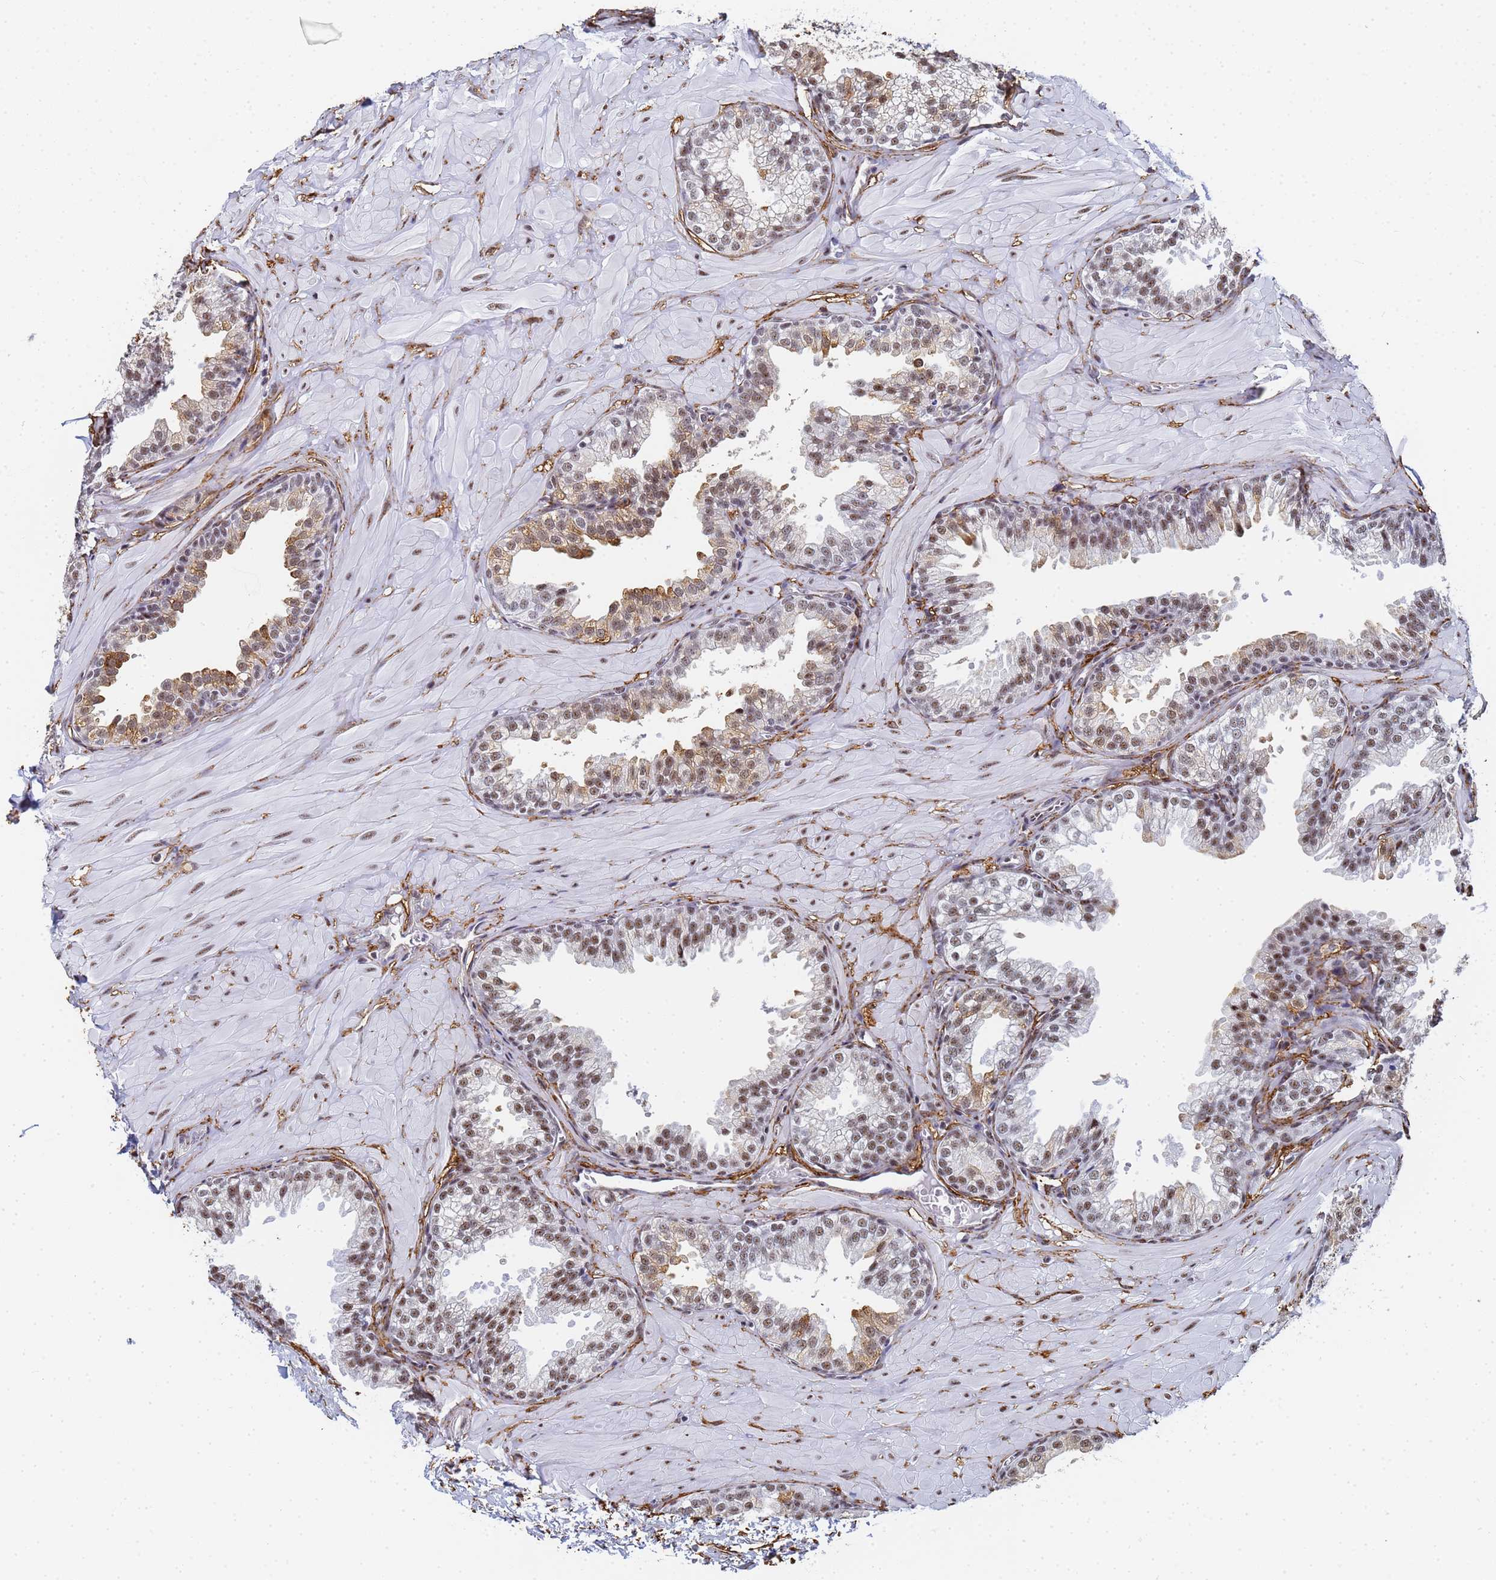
{"staining": {"intensity": "moderate", "quantity": ">75%", "location": "cytoplasmic/membranous,nuclear"}, "tissue": "prostate", "cell_type": "Glandular cells", "image_type": "normal", "snomed": [{"axis": "morphology", "description": "Normal tissue, NOS"}, {"axis": "topography", "description": "Prostate"}, {"axis": "topography", "description": "Peripheral nerve tissue"}], "caption": "Immunohistochemical staining of unremarkable prostate demonstrates >75% levels of moderate cytoplasmic/membranous,nuclear protein staining in about >75% of glandular cells. Using DAB (3,3'-diaminobenzidine) (brown) and hematoxylin (blue) stains, captured at high magnification using brightfield microscopy.", "gene": "PRRT4", "patient": {"sex": "male", "age": 55}}